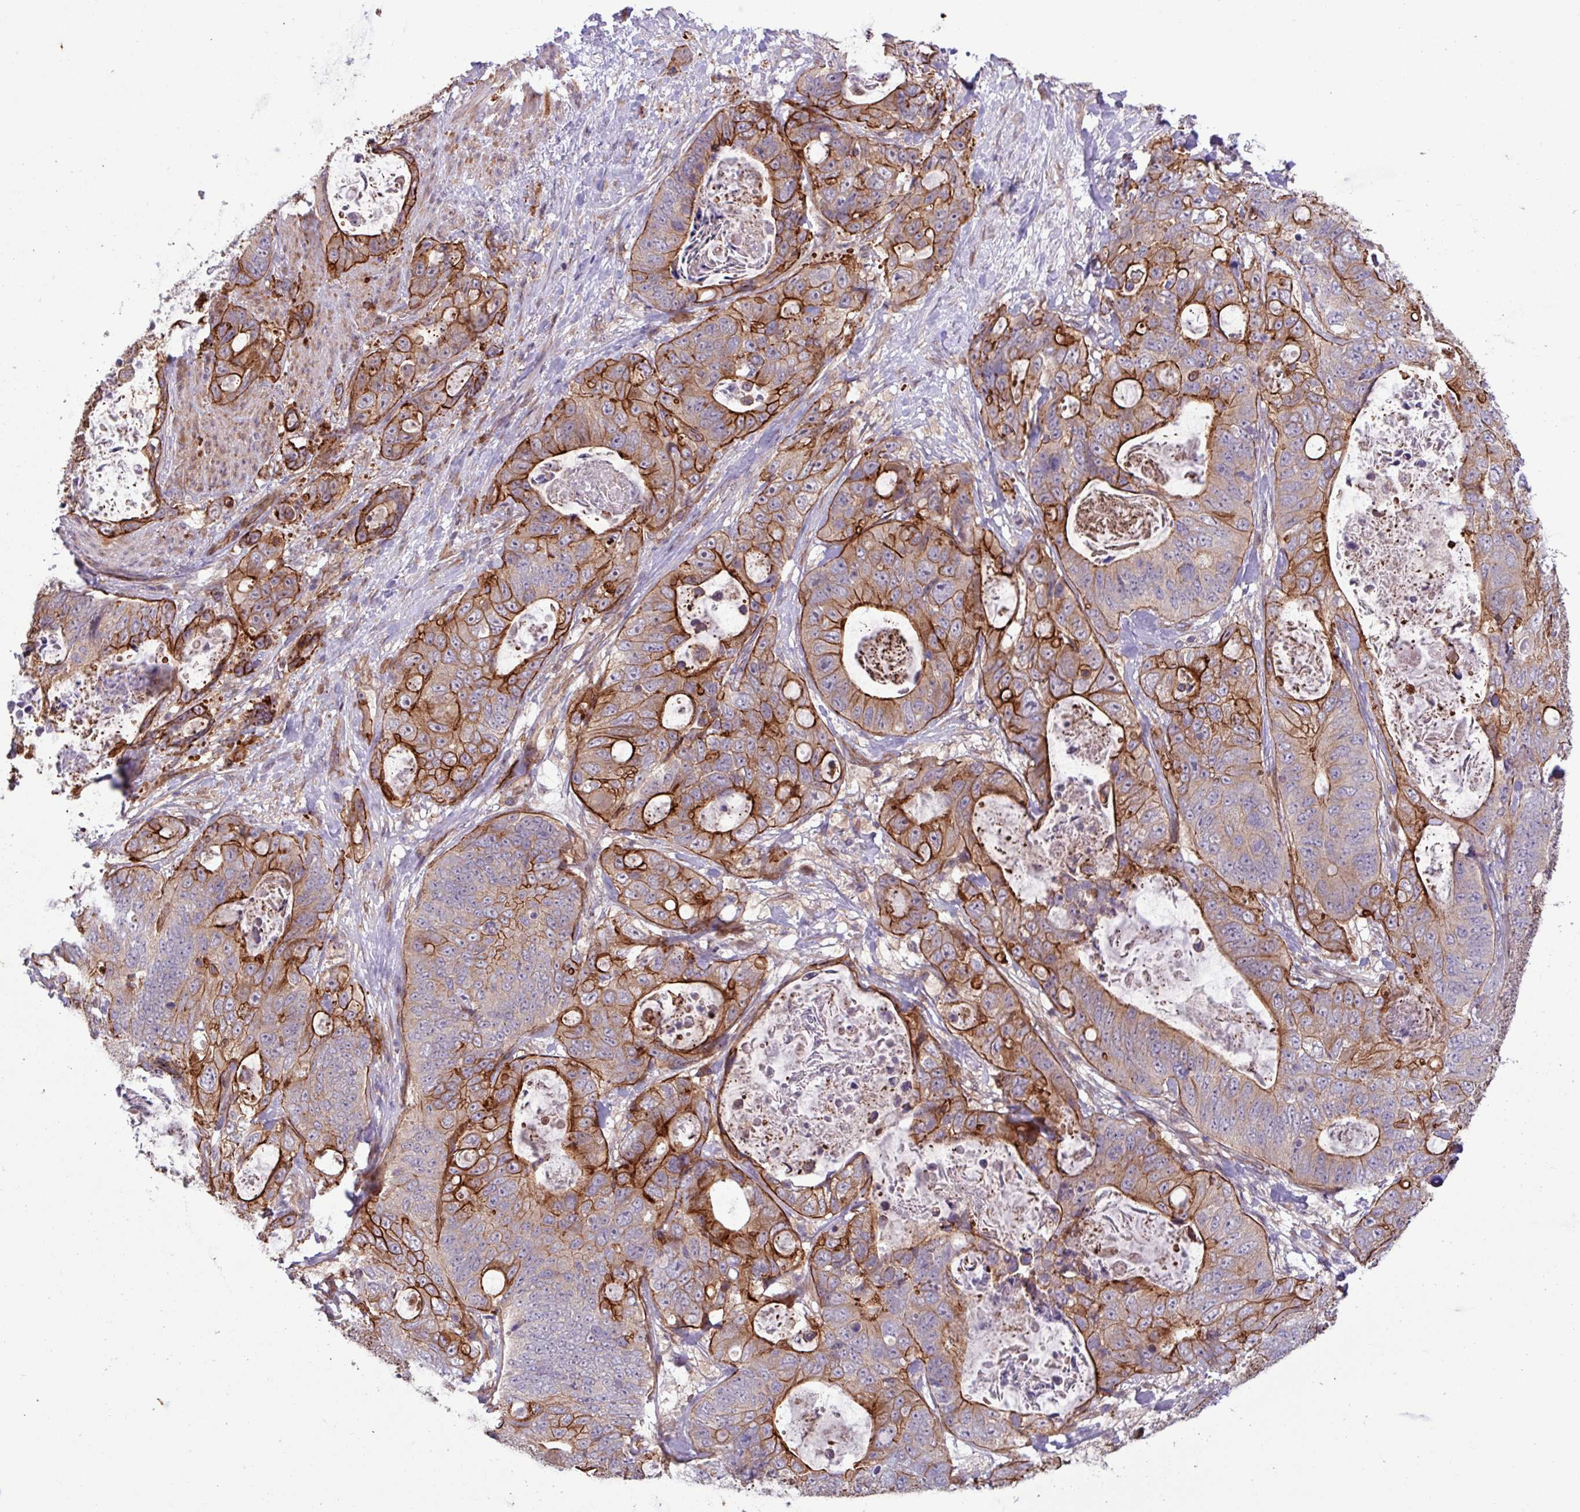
{"staining": {"intensity": "strong", "quantity": "25%-75%", "location": "cytoplasmic/membranous"}, "tissue": "stomach cancer", "cell_type": "Tumor cells", "image_type": "cancer", "snomed": [{"axis": "morphology", "description": "Normal tissue, NOS"}, {"axis": "morphology", "description": "Adenocarcinoma, NOS"}, {"axis": "topography", "description": "Stomach"}], "caption": "A high-resolution micrograph shows IHC staining of stomach cancer, which exhibits strong cytoplasmic/membranous expression in approximately 25%-75% of tumor cells.", "gene": "CNTRL", "patient": {"sex": "female", "age": 89}}